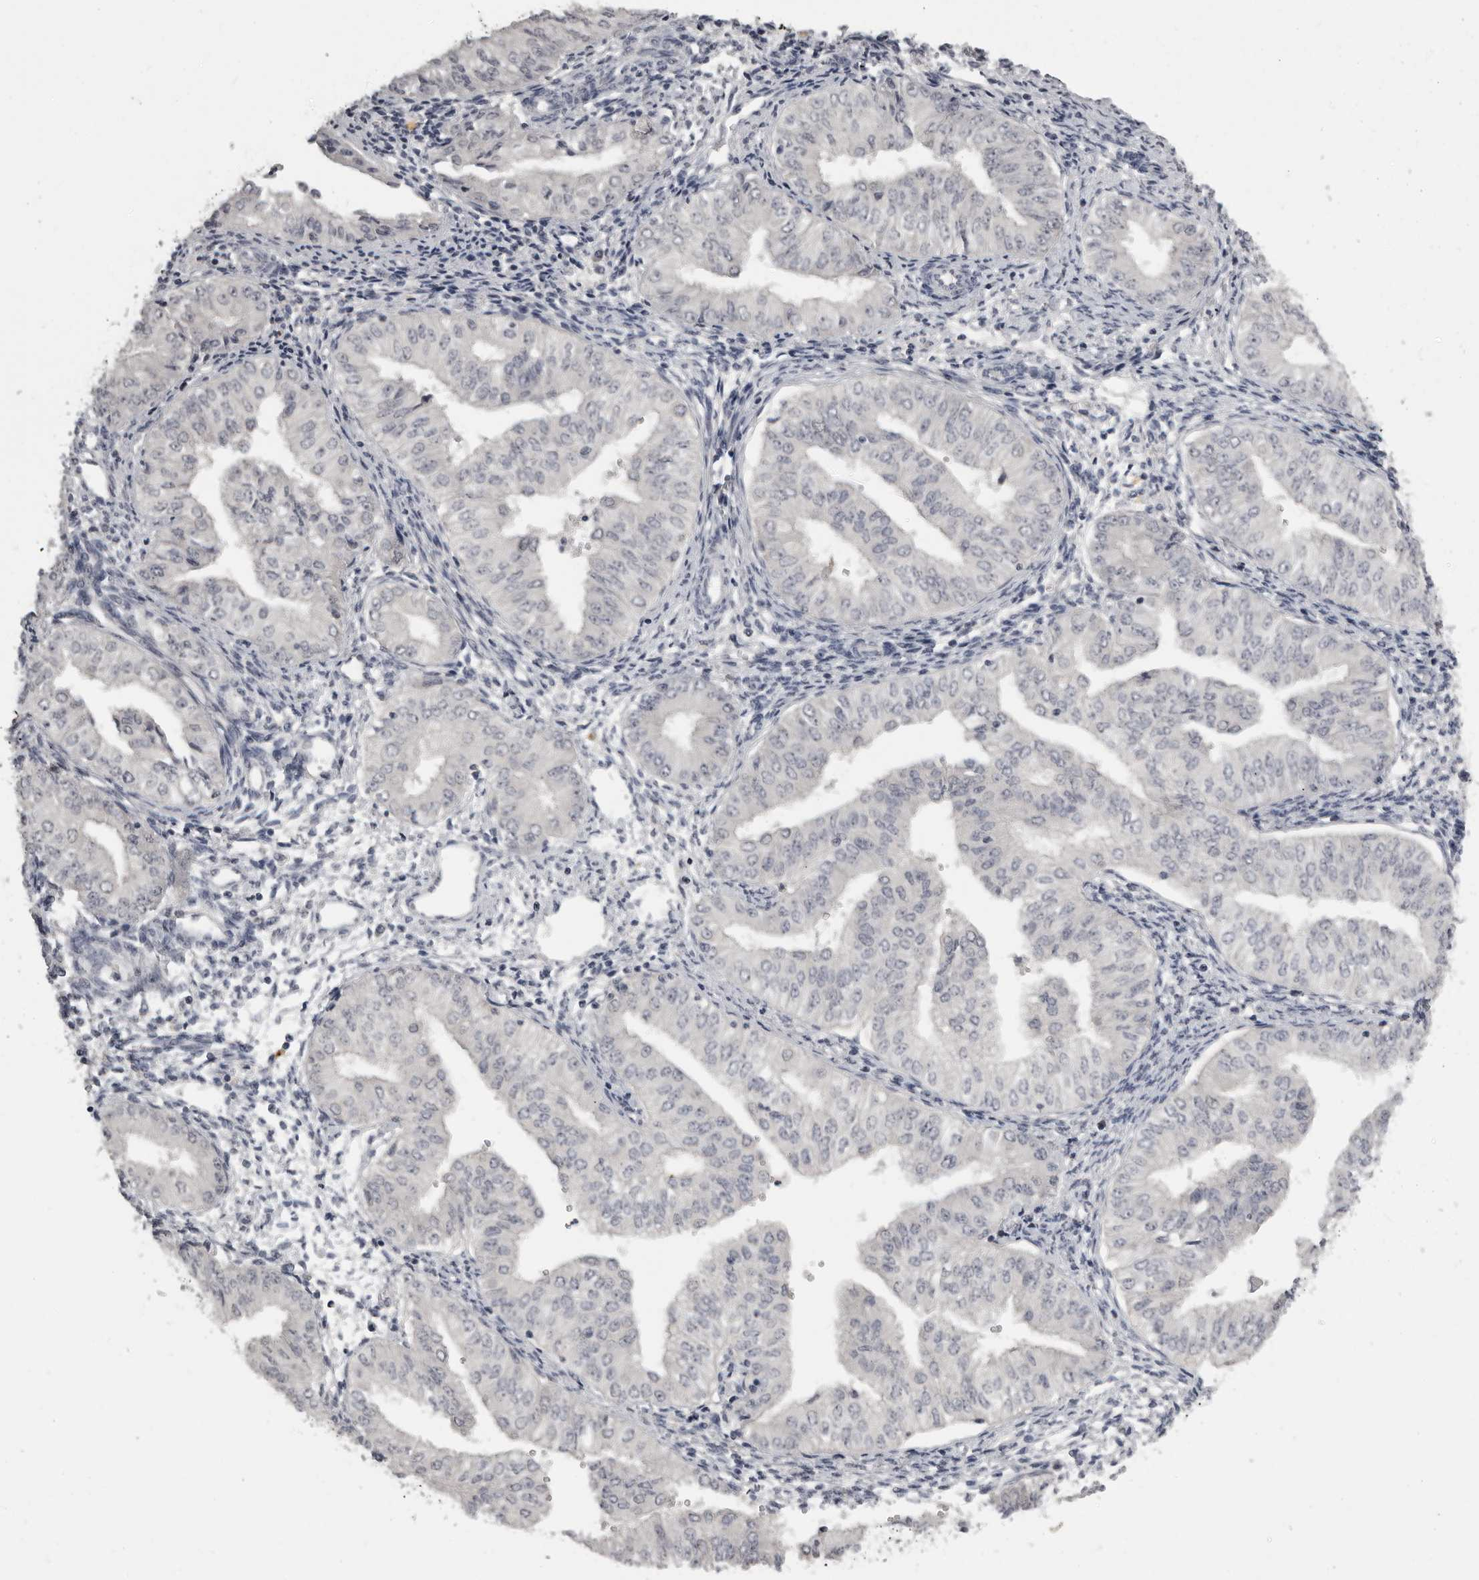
{"staining": {"intensity": "negative", "quantity": "none", "location": "none"}, "tissue": "endometrial cancer", "cell_type": "Tumor cells", "image_type": "cancer", "snomed": [{"axis": "morphology", "description": "Normal tissue, NOS"}, {"axis": "morphology", "description": "Adenocarcinoma, NOS"}, {"axis": "topography", "description": "Endometrium"}], "caption": "Immunohistochemistry (IHC) of human endometrial cancer shows no staining in tumor cells.", "gene": "MRTO4", "patient": {"sex": "female", "age": 53}}